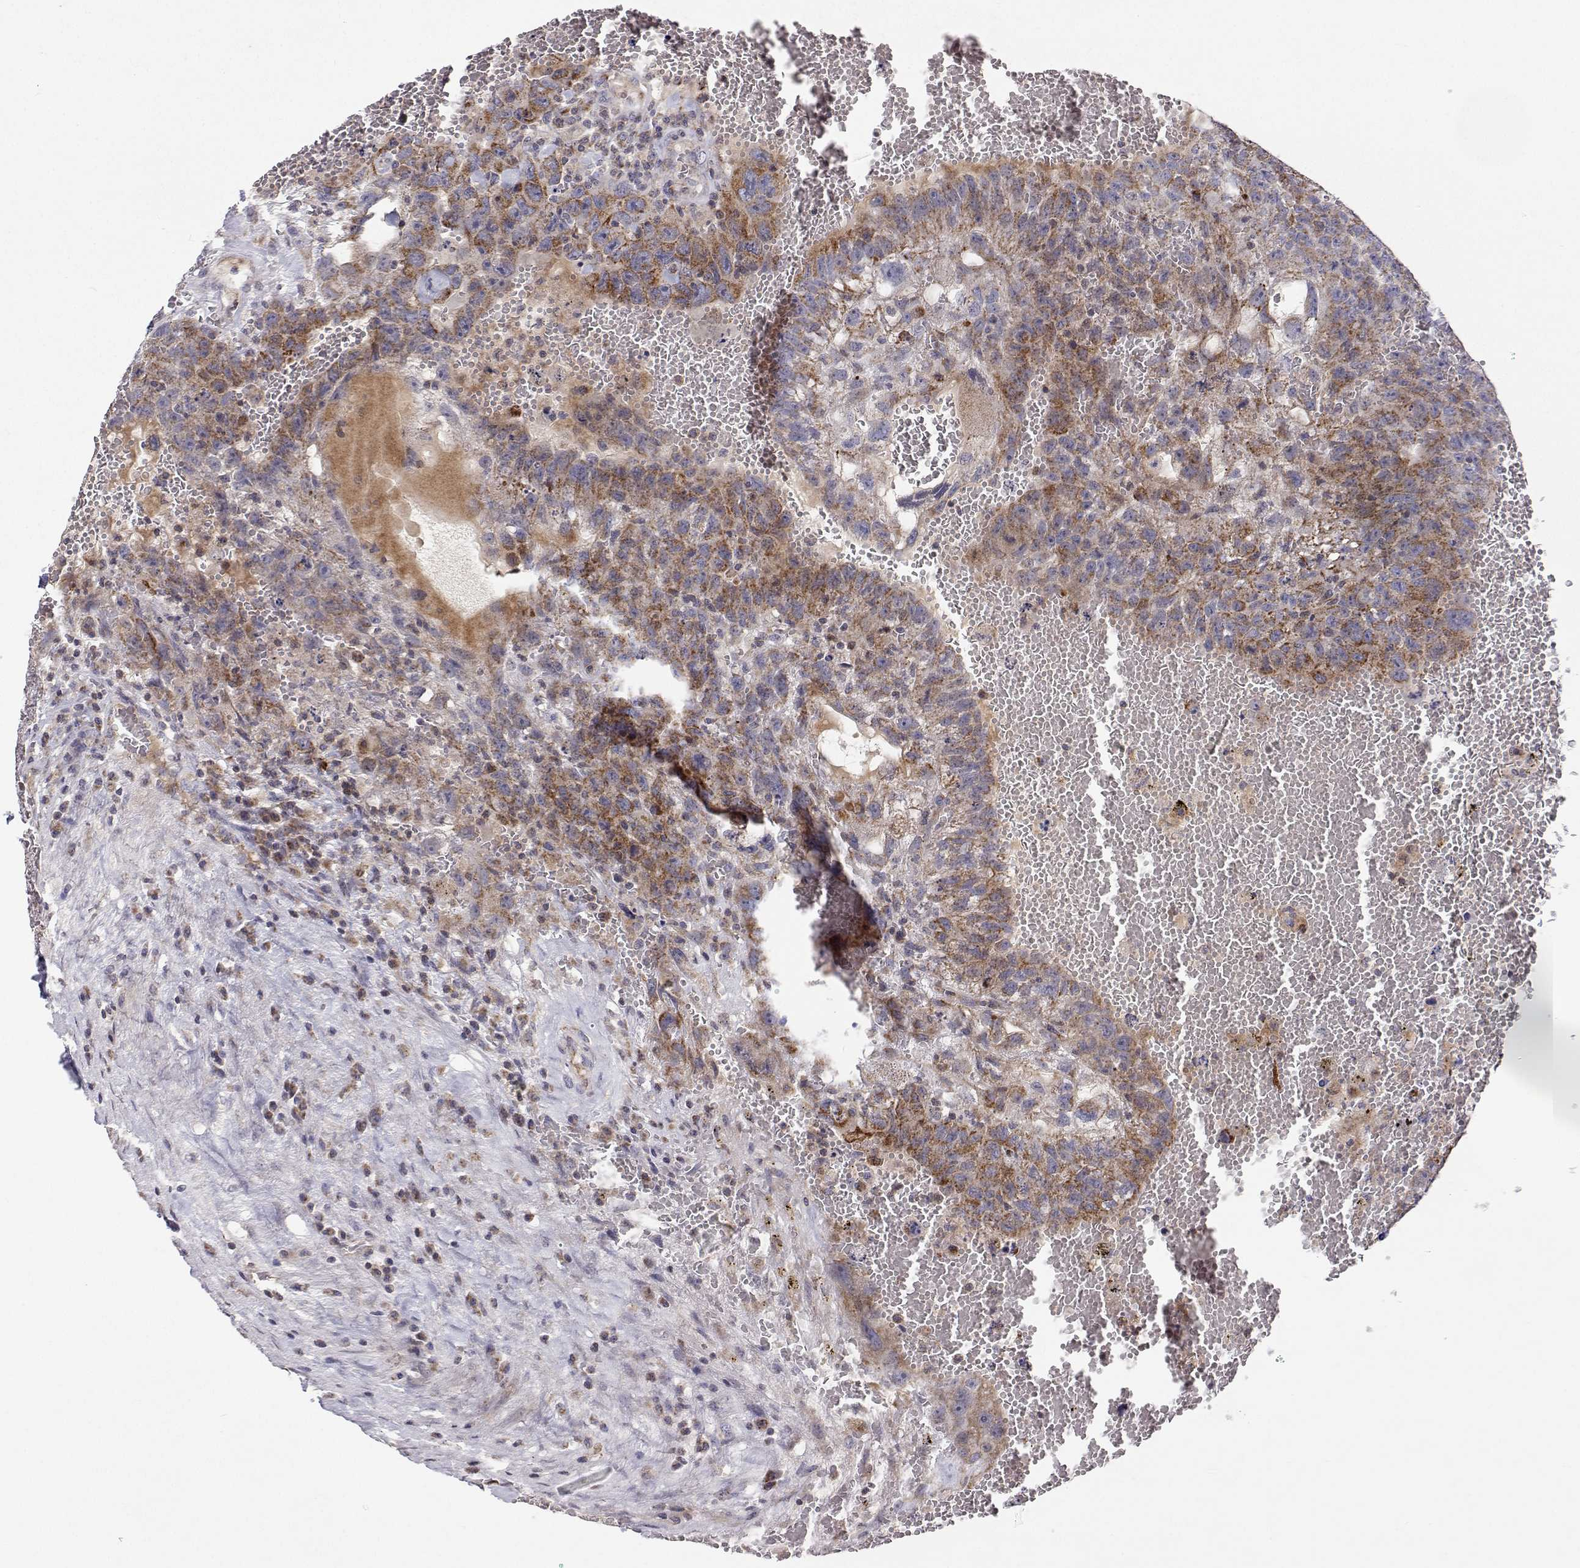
{"staining": {"intensity": "moderate", "quantity": ">75%", "location": "cytoplasmic/membranous"}, "tissue": "testis cancer", "cell_type": "Tumor cells", "image_type": "cancer", "snomed": [{"axis": "morphology", "description": "Carcinoma, Embryonal, NOS"}, {"axis": "topography", "description": "Testis"}], "caption": "Embryonal carcinoma (testis) stained with a protein marker demonstrates moderate staining in tumor cells.", "gene": "MRPL3", "patient": {"sex": "male", "age": 26}}